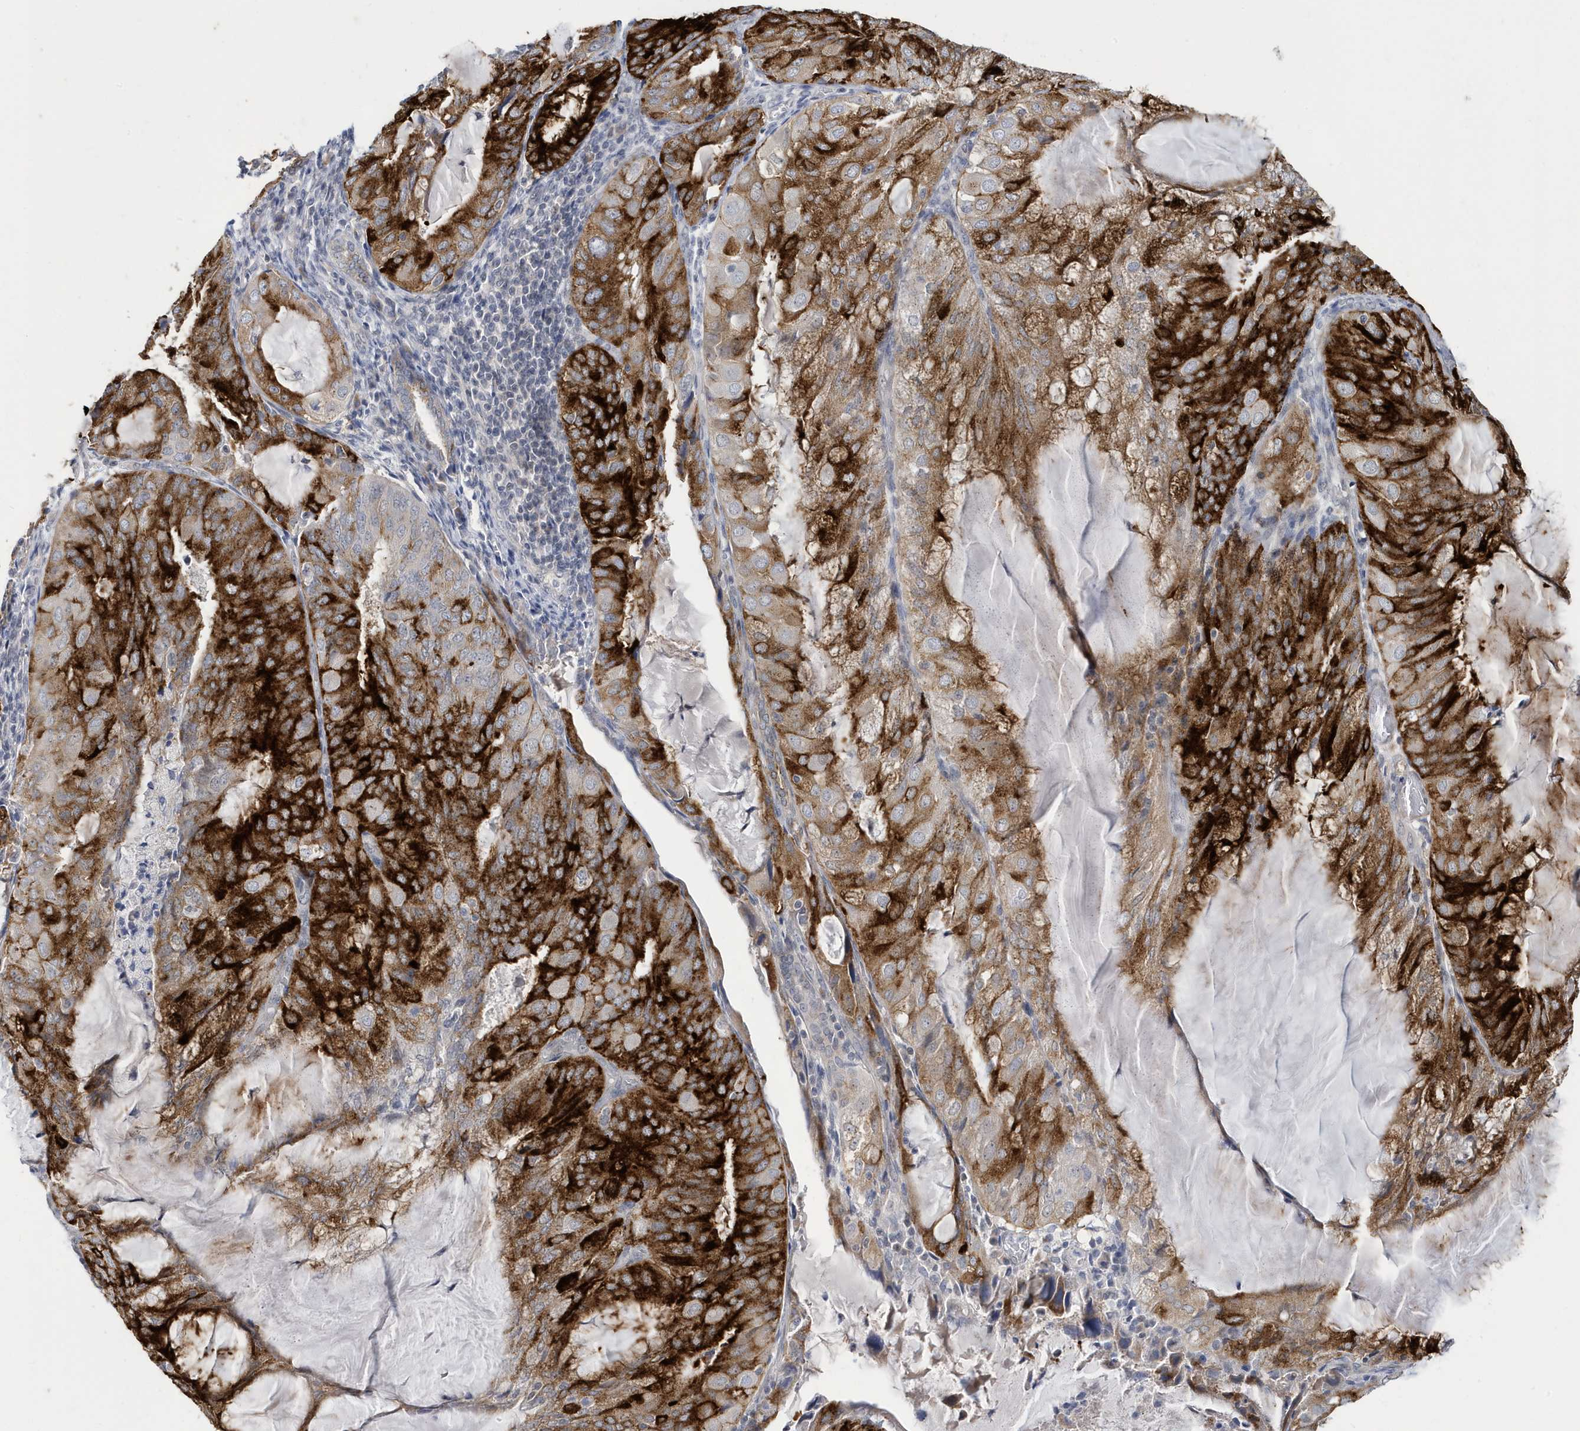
{"staining": {"intensity": "strong", "quantity": ">75%", "location": "cytoplasmic/membranous"}, "tissue": "endometrial cancer", "cell_type": "Tumor cells", "image_type": "cancer", "snomed": [{"axis": "morphology", "description": "Adenocarcinoma, NOS"}, {"axis": "topography", "description": "Endometrium"}], "caption": "Endometrial adenocarcinoma stained with a protein marker reveals strong staining in tumor cells.", "gene": "ZNF654", "patient": {"sex": "female", "age": 81}}